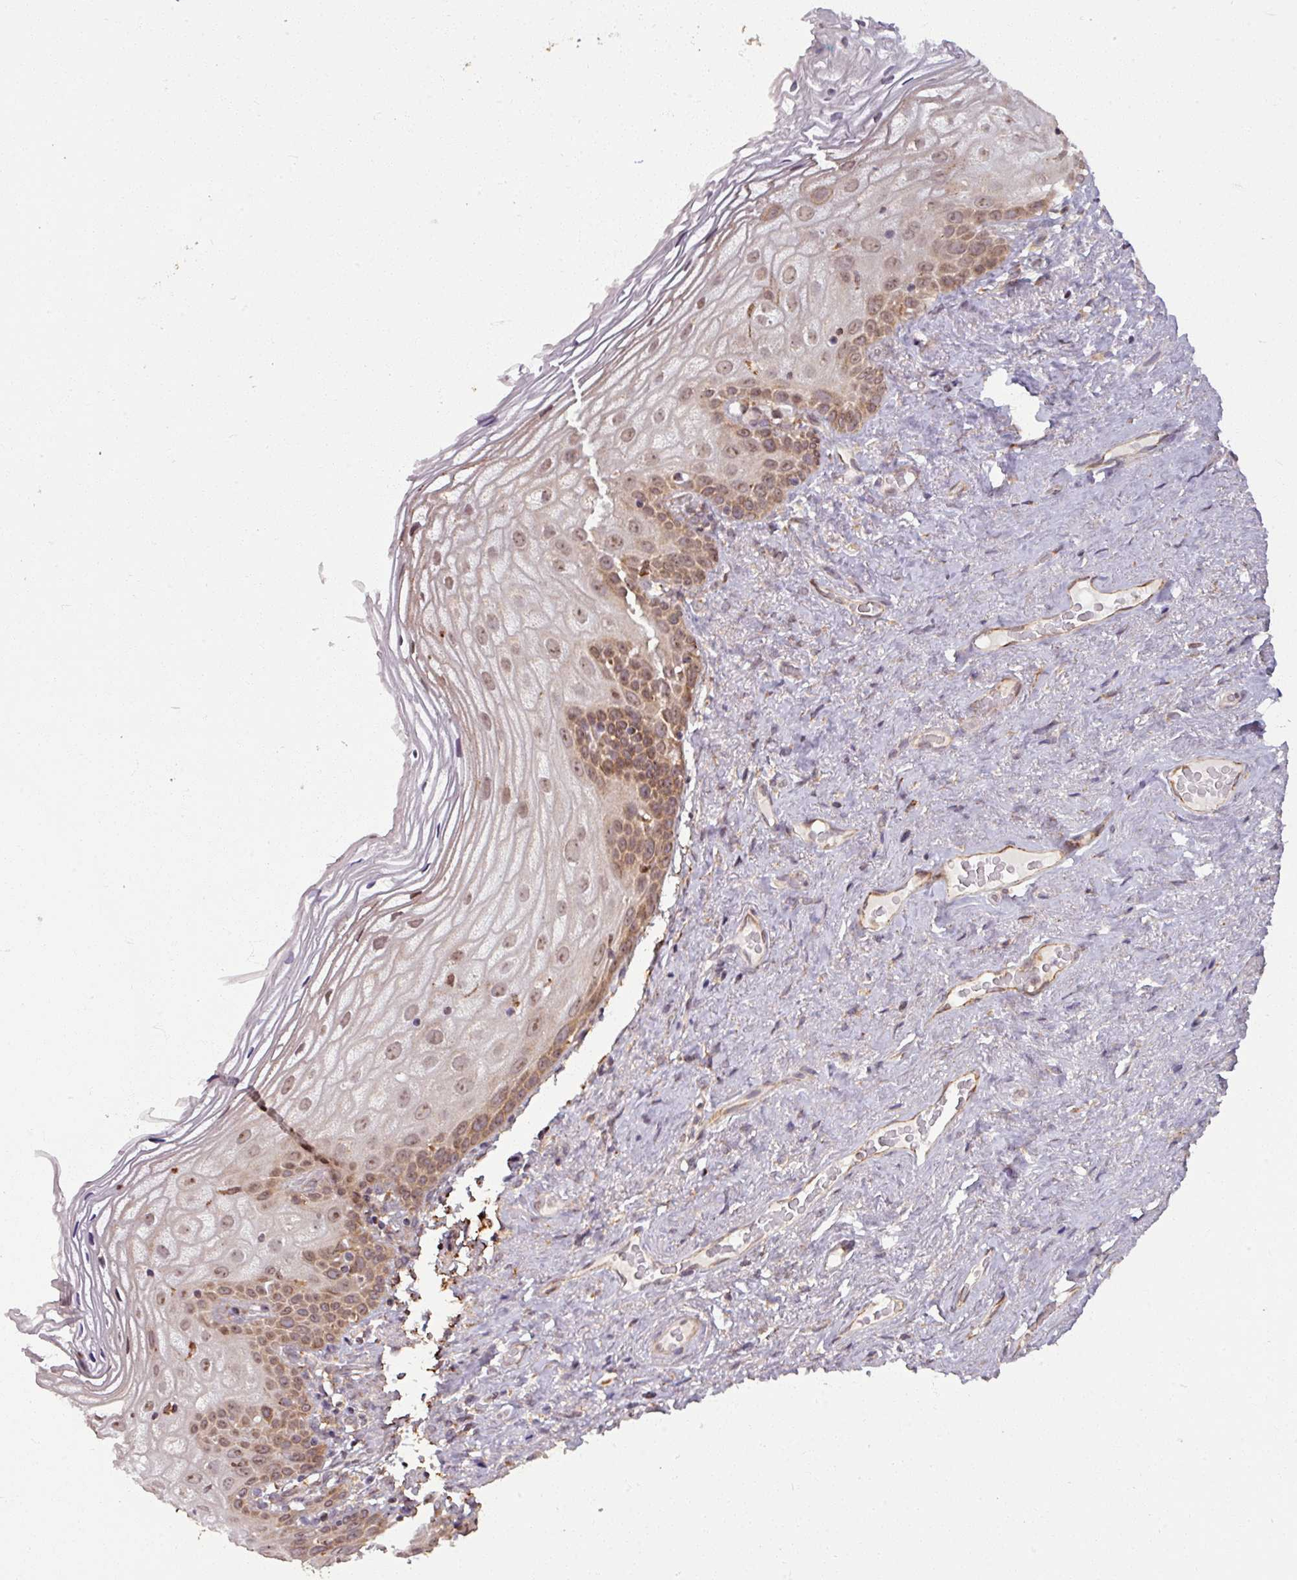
{"staining": {"intensity": "moderate", "quantity": "25%-75%", "location": "cytoplasmic/membranous"}, "tissue": "vagina", "cell_type": "Squamous epithelial cells", "image_type": "normal", "snomed": [{"axis": "morphology", "description": "Normal tissue, NOS"}, {"axis": "topography", "description": "Vagina"}, {"axis": "topography", "description": "Peripheral nerve tissue"}], "caption": "Moderate cytoplasmic/membranous expression is identified in approximately 25%-75% of squamous epithelial cells in unremarkable vagina.", "gene": "MAGT1", "patient": {"sex": "female", "age": 71}}